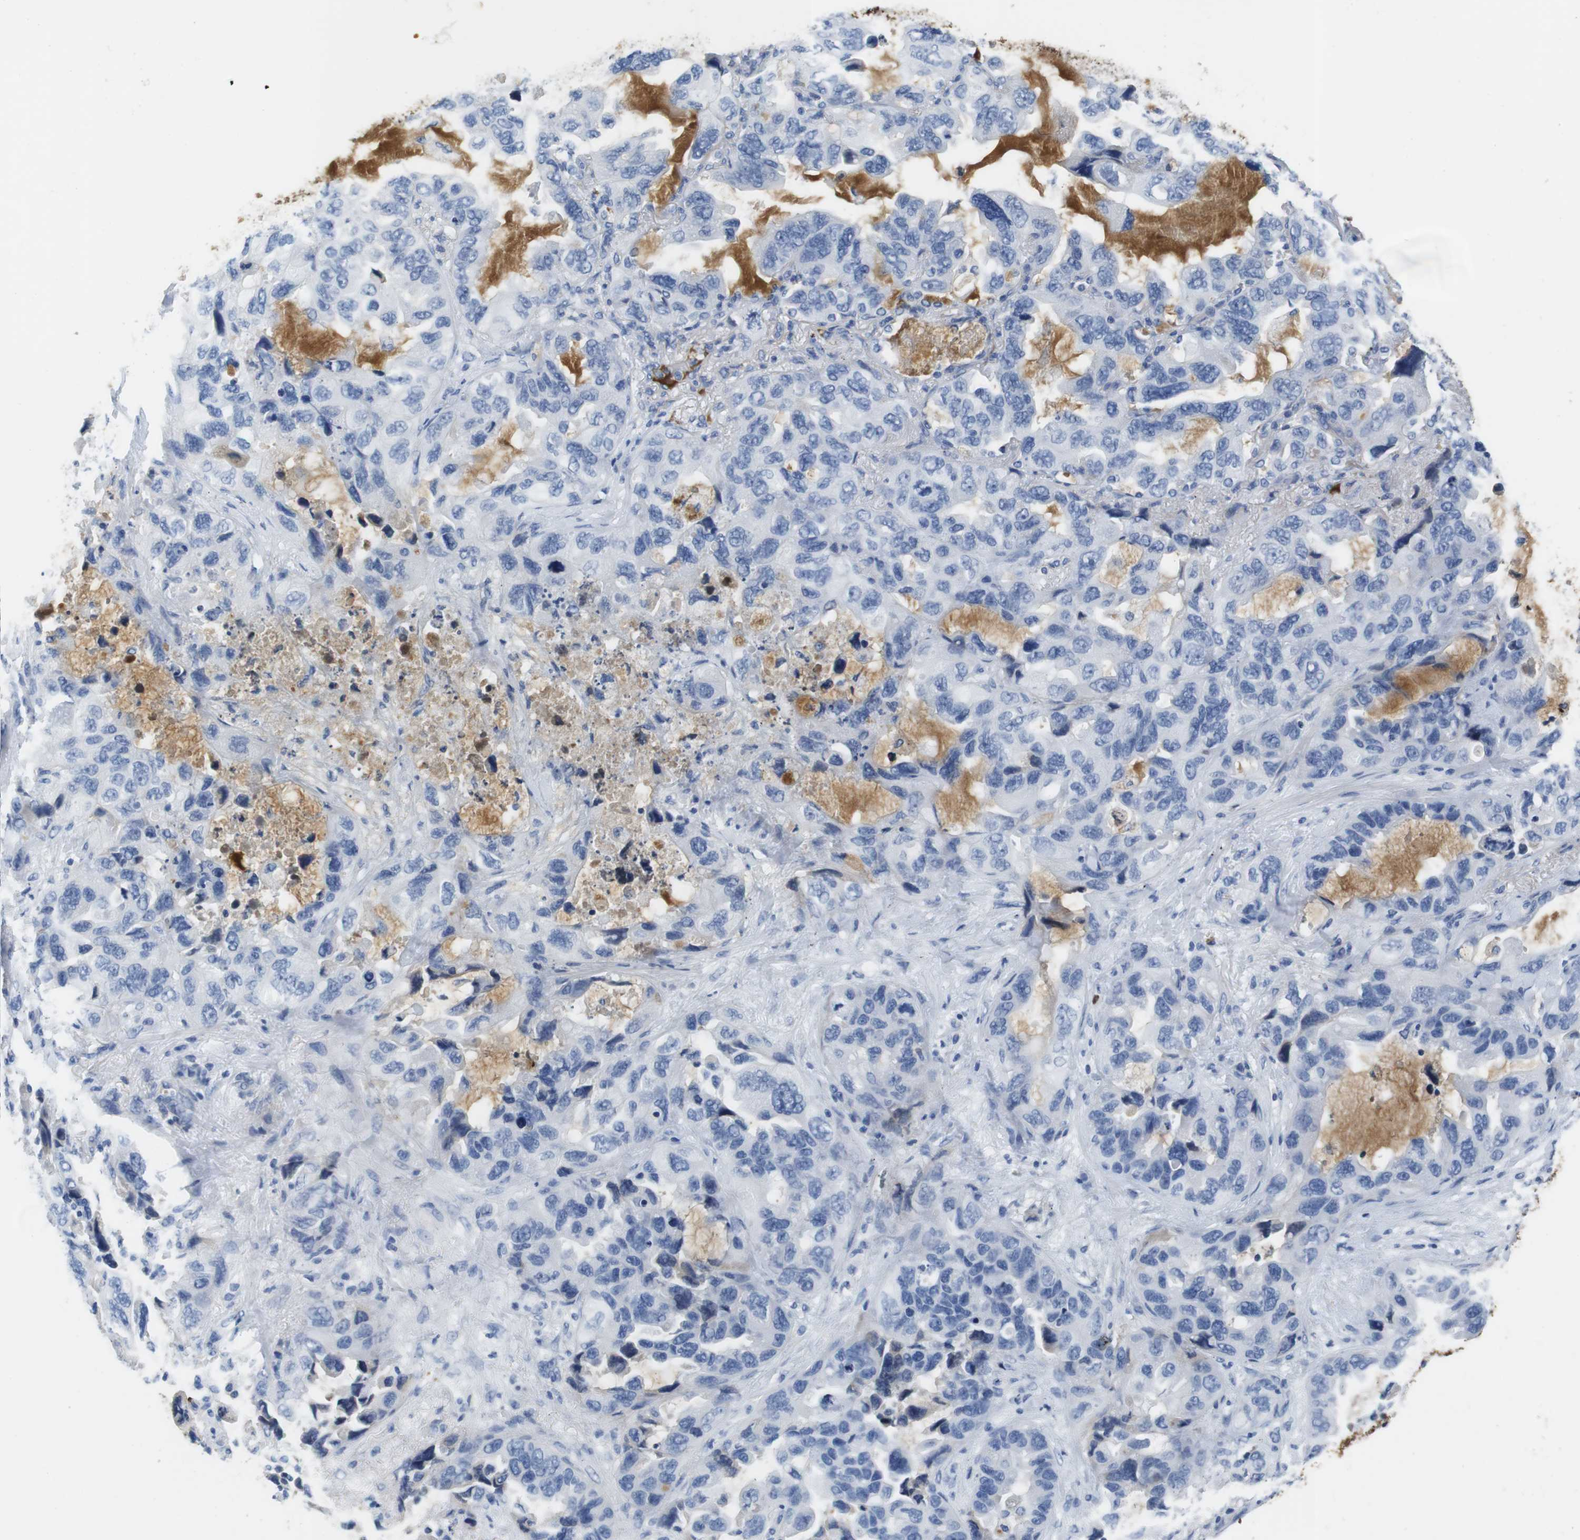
{"staining": {"intensity": "negative", "quantity": "none", "location": "none"}, "tissue": "lung cancer", "cell_type": "Tumor cells", "image_type": "cancer", "snomed": [{"axis": "morphology", "description": "Squamous cell carcinoma, NOS"}, {"axis": "topography", "description": "Lung"}], "caption": "This is a image of immunohistochemistry (IHC) staining of lung squamous cell carcinoma, which shows no expression in tumor cells.", "gene": "IGKC", "patient": {"sex": "female", "age": 73}}